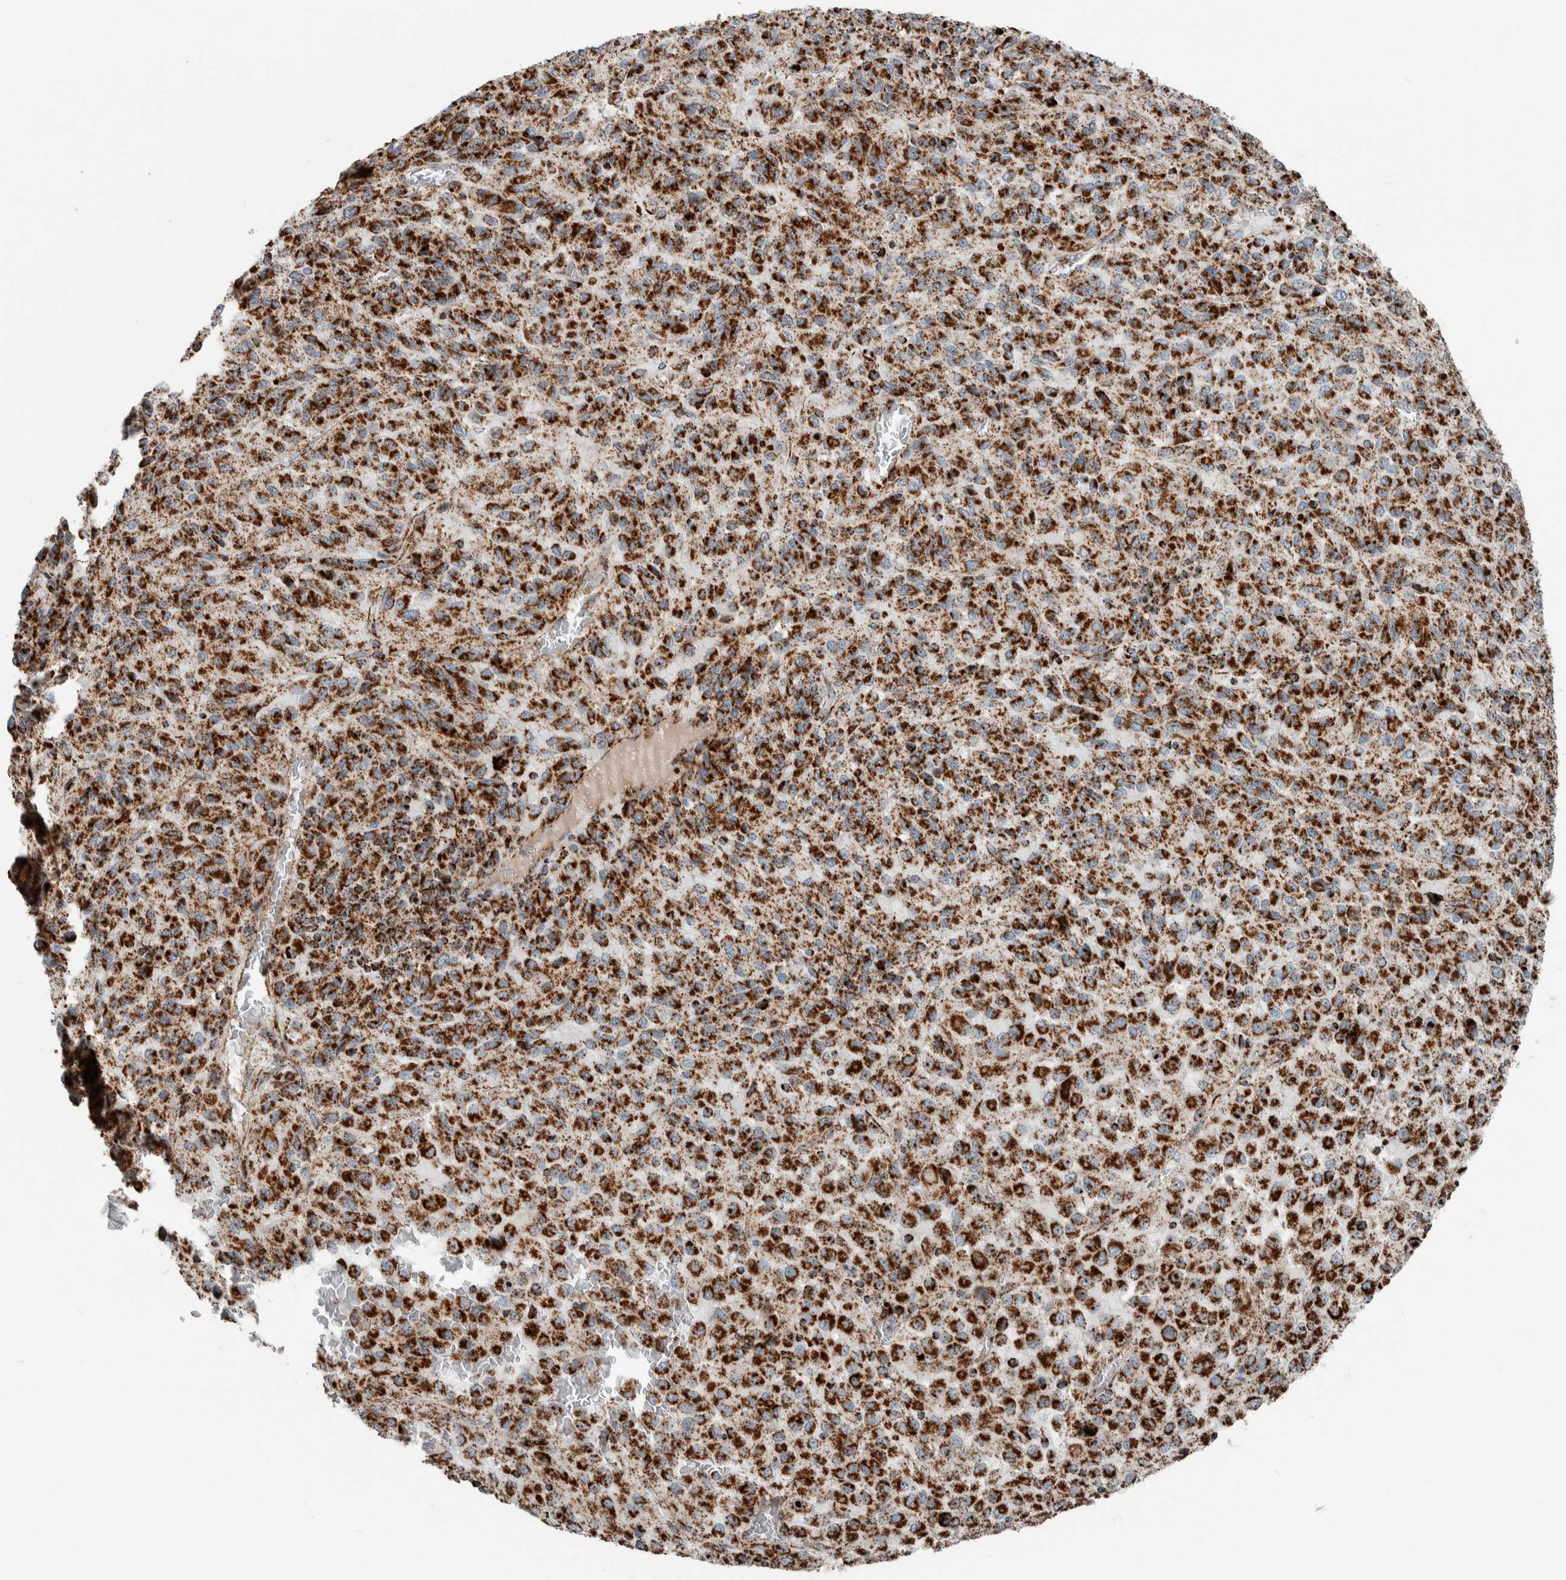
{"staining": {"intensity": "strong", "quantity": ">75%", "location": "cytoplasmic/membranous"}, "tissue": "melanoma", "cell_type": "Tumor cells", "image_type": "cancer", "snomed": [{"axis": "morphology", "description": "Malignant melanoma, Metastatic site"}, {"axis": "topography", "description": "Lung"}], "caption": "IHC photomicrograph of neoplastic tissue: human melanoma stained using immunohistochemistry (IHC) reveals high levels of strong protein expression localized specifically in the cytoplasmic/membranous of tumor cells, appearing as a cytoplasmic/membranous brown color.", "gene": "CNTROB", "patient": {"sex": "male", "age": 64}}